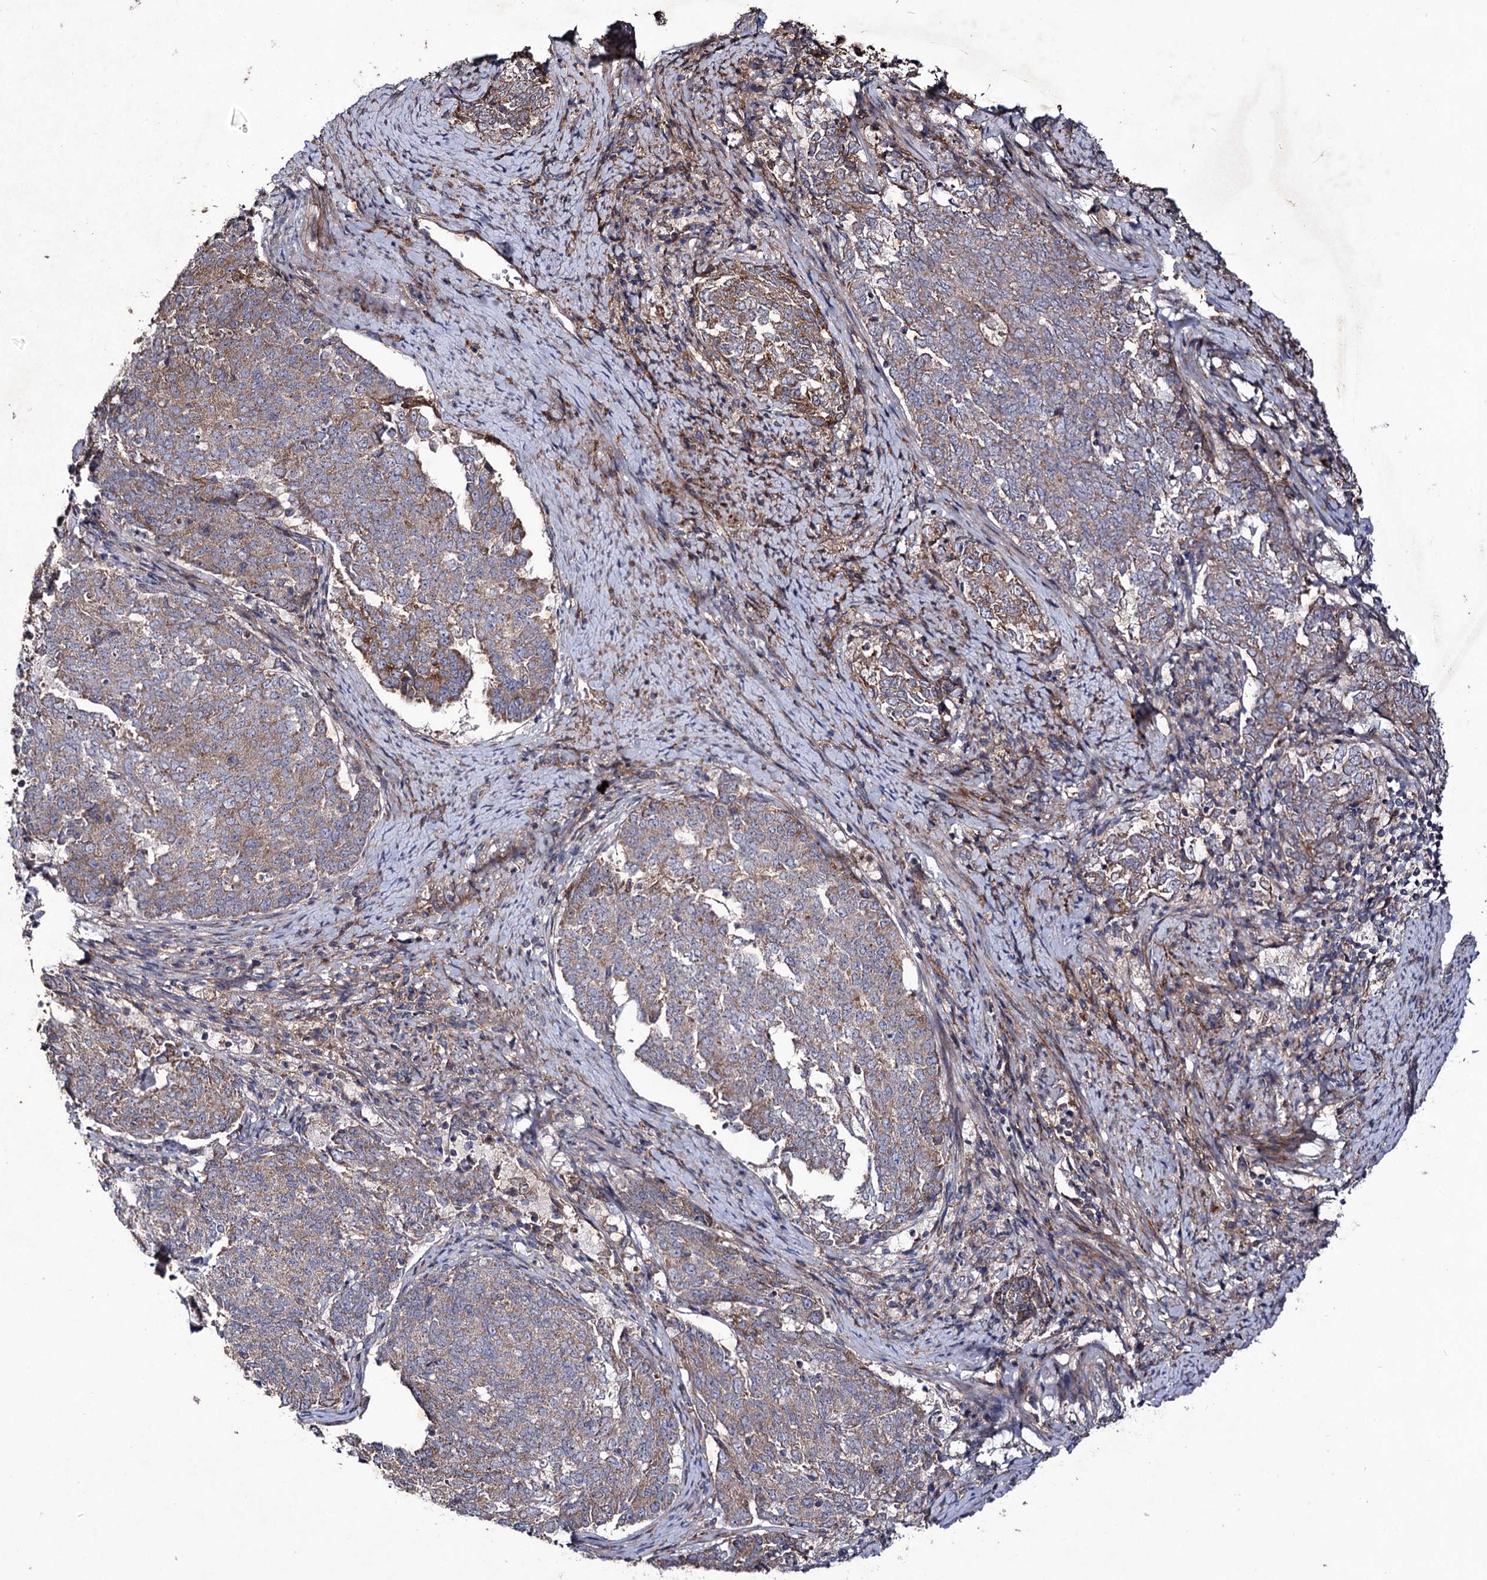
{"staining": {"intensity": "moderate", "quantity": "<25%", "location": "cytoplasmic/membranous"}, "tissue": "endometrial cancer", "cell_type": "Tumor cells", "image_type": "cancer", "snomed": [{"axis": "morphology", "description": "Adenocarcinoma, NOS"}, {"axis": "topography", "description": "Endometrium"}], "caption": "Immunohistochemistry (IHC) (DAB (3,3'-diaminobenzidine)) staining of endometrial cancer reveals moderate cytoplasmic/membranous protein positivity in about <25% of tumor cells.", "gene": "MYO1H", "patient": {"sex": "female", "age": 80}}